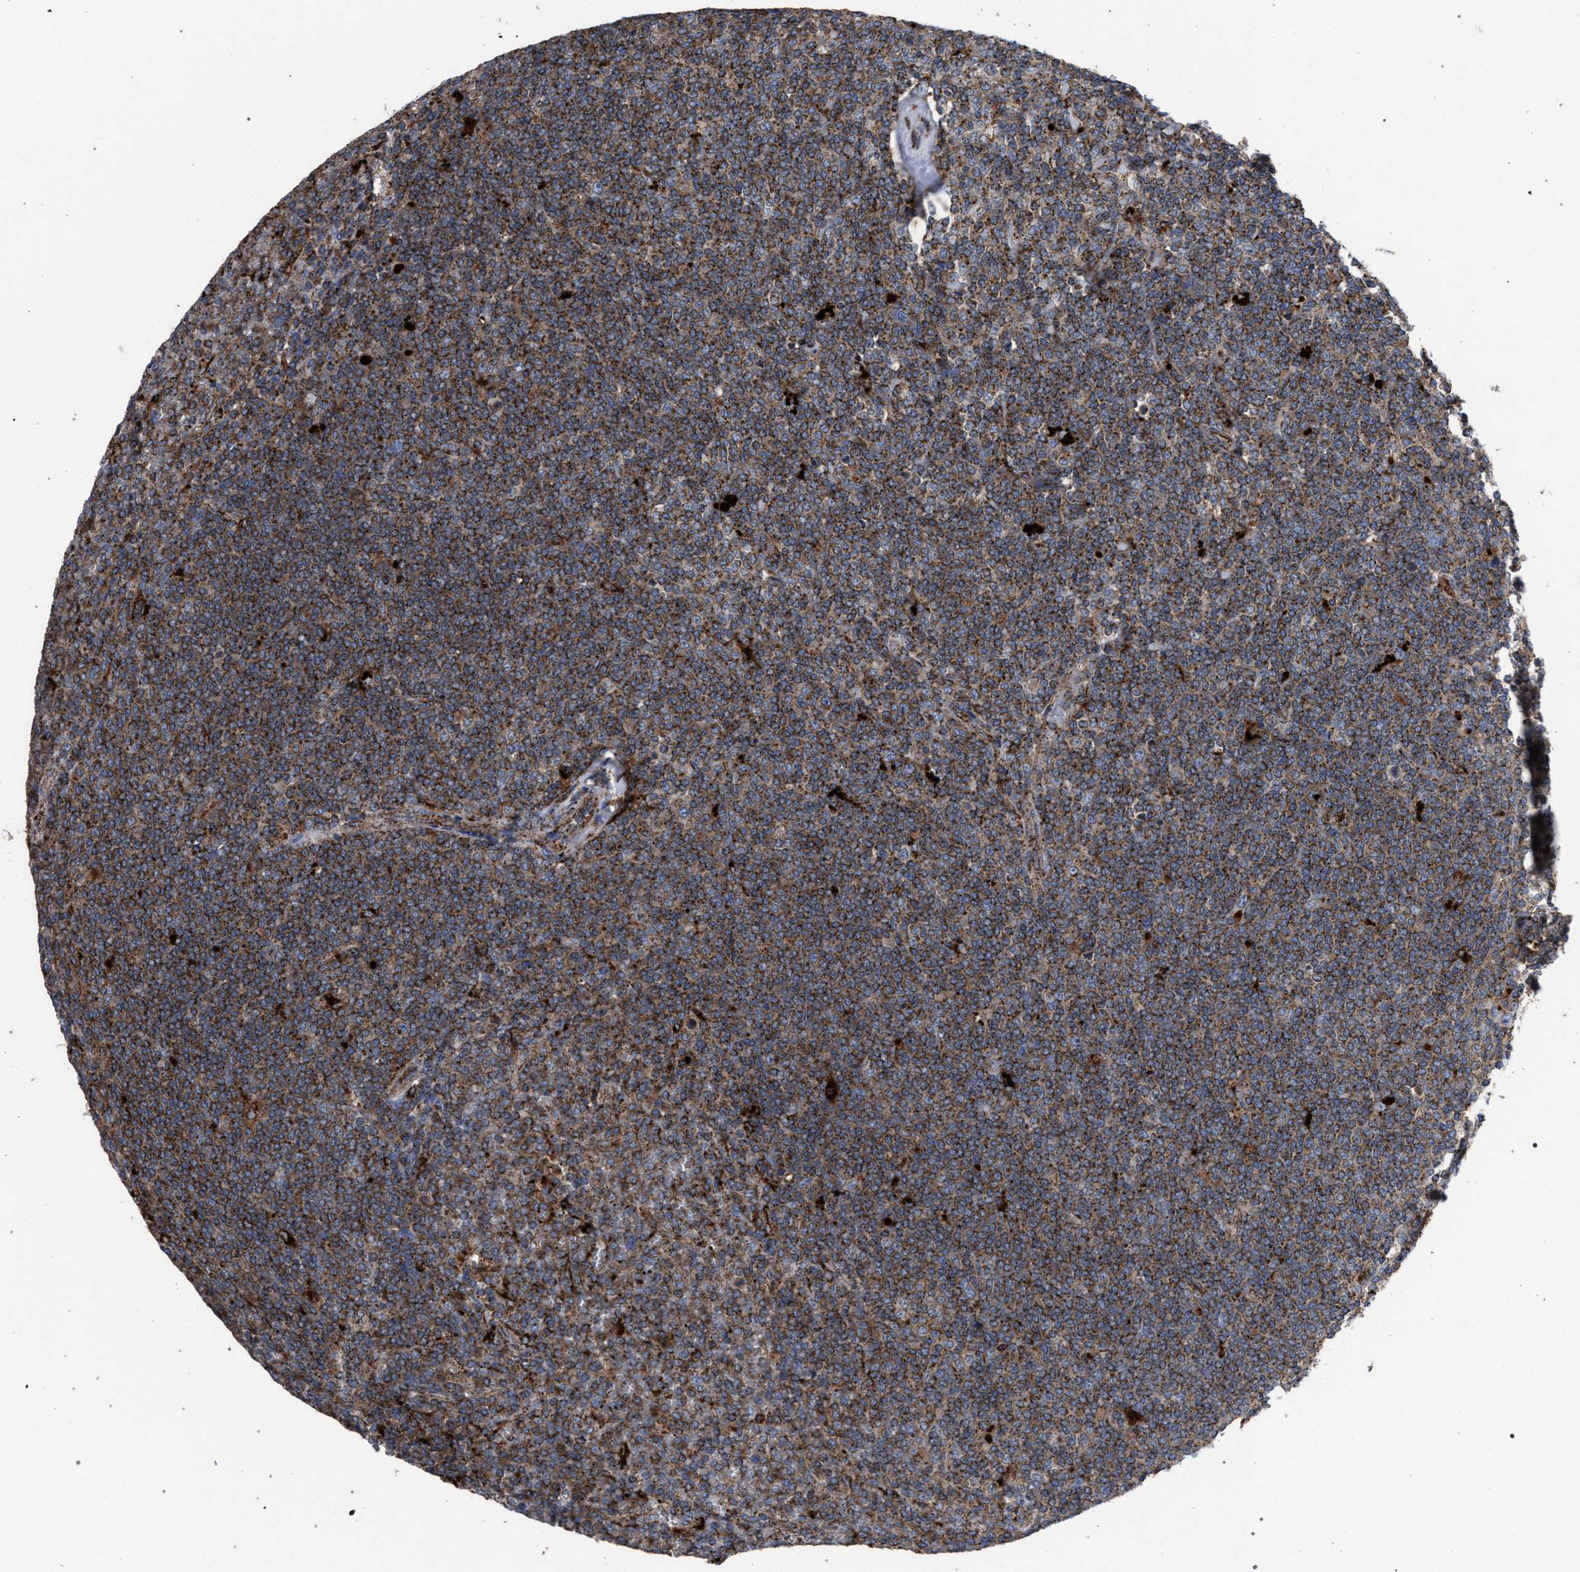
{"staining": {"intensity": "moderate", "quantity": ">75%", "location": "cytoplasmic/membranous"}, "tissue": "lymphoma", "cell_type": "Tumor cells", "image_type": "cancer", "snomed": [{"axis": "morphology", "description": "Malignant lymphoma, non-Hodgkin's type, Low grade"}, {"axis": "topography", "description": "Spleen"}], "caption": "Brown immunohistochemical staining in human lymphoma shows moderate cytoplasmic/membranous staining in about >75% of tumor cells. The staining was performed using DAB (3,3'-diaminobenzidine), with brown indicating positive protein expression. Nuclei are stained blue with hematoxylin.", "gene": "PPT1", "patient": {"sex": "female", "age": 19}}